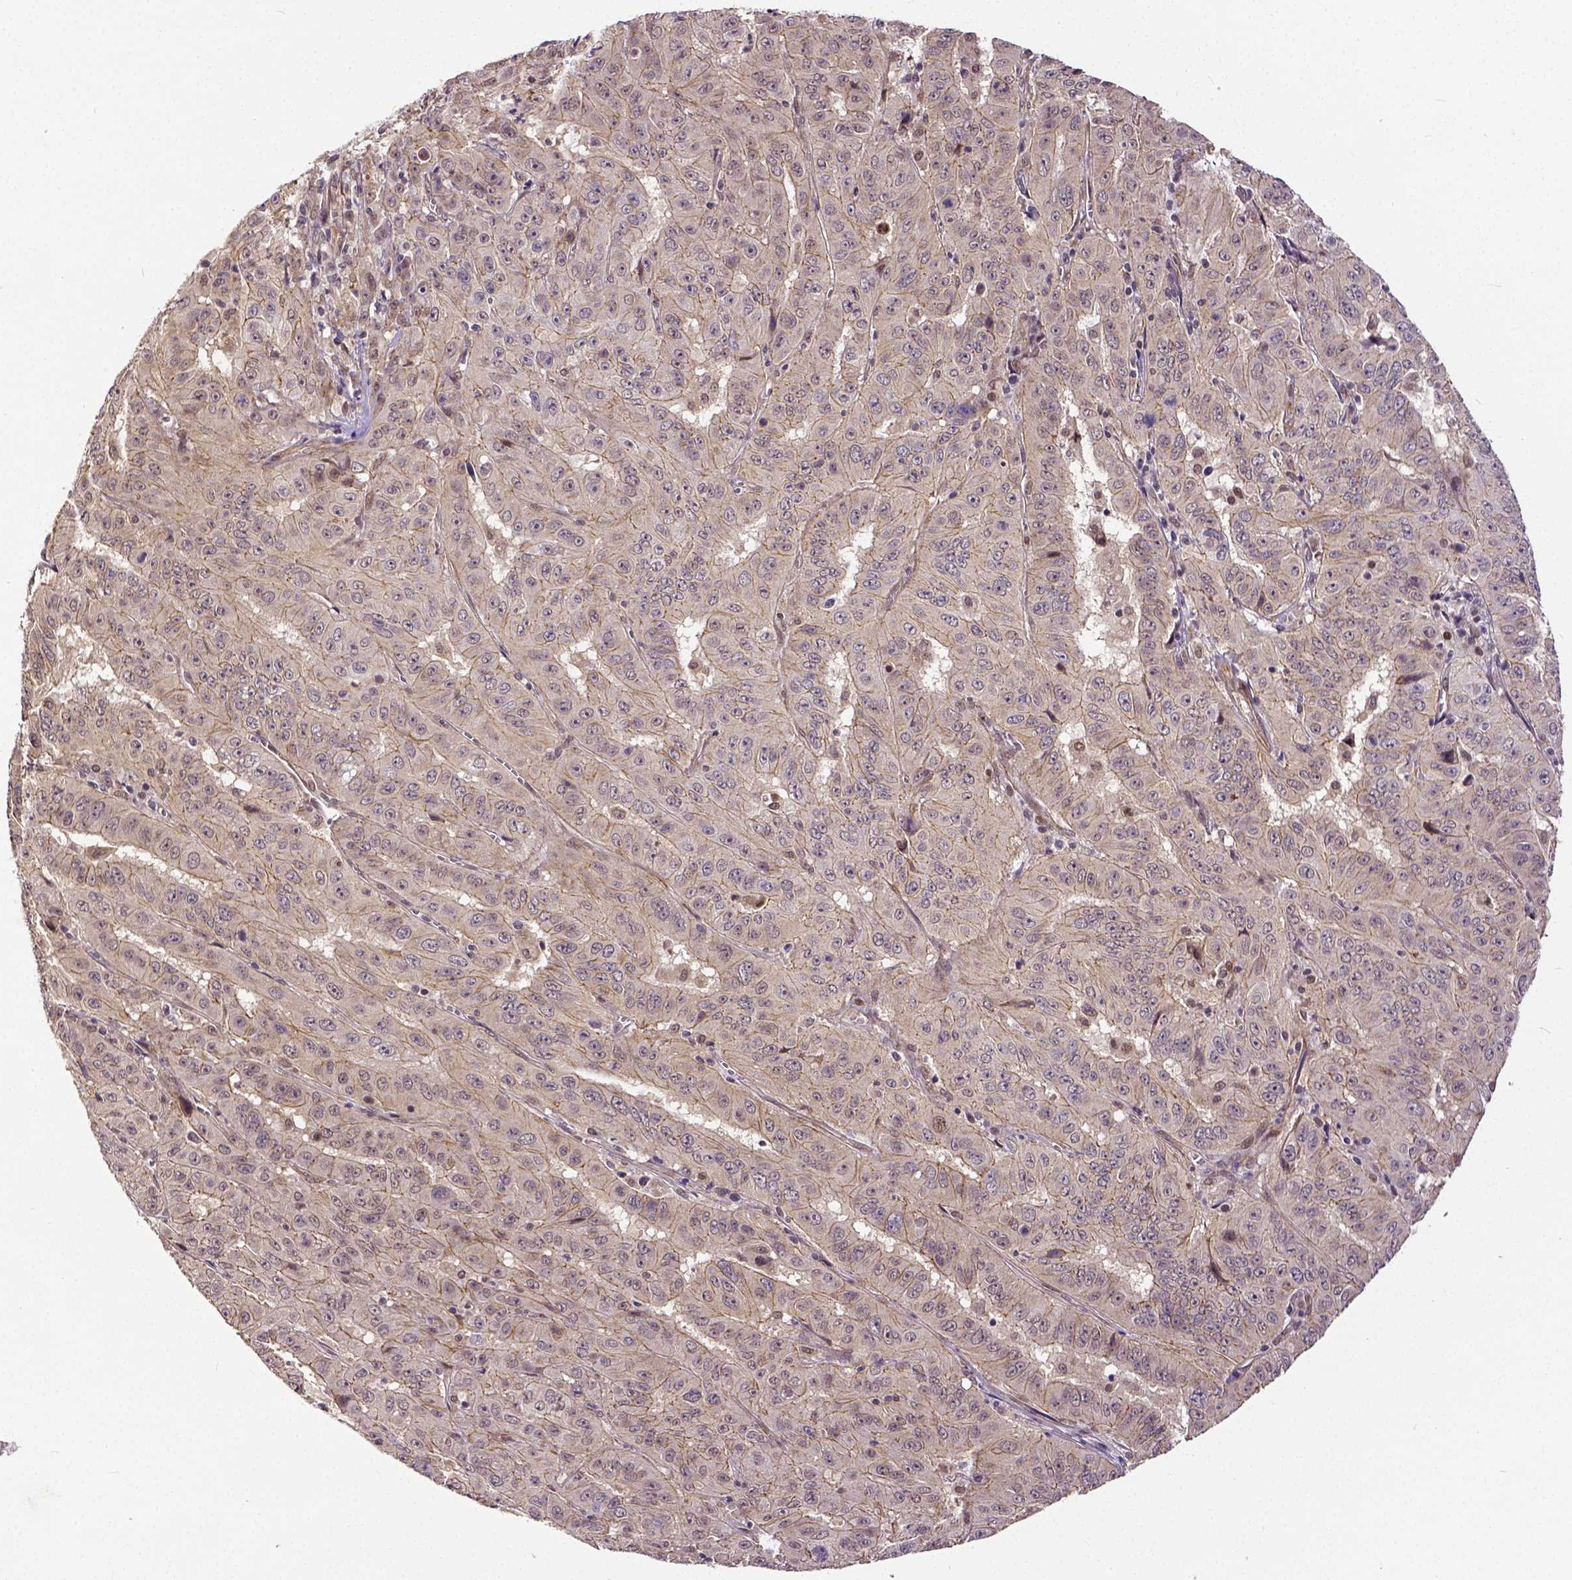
{"staining": {"intensity": "weak", "quantity": "25%-75%", "location": "cytoplasmic/membranous"}, "tissue": "pancreatic cancer", "cell_type": "Tumor cells", "image_type": "cancer", "snomed": [{"axis": "morphology", "description": "Adenocarcinoma, NOS"}, {"axis": "topography", "description": "Pancreas"}], "caption": "Immunohistochemistry micrograph of neoplastic tissue: human adenocarcinoma (pancreatic) stained using immunohistochemistry (IHC) exhibits low levels of weak protein expression localized specifically in the cytoplasmic/membranous of tumor cells, appearing as a cytoplasmic/membranous brown color.", "gene": "DICER1", "patient": {"sex": "male", "age": 63}}